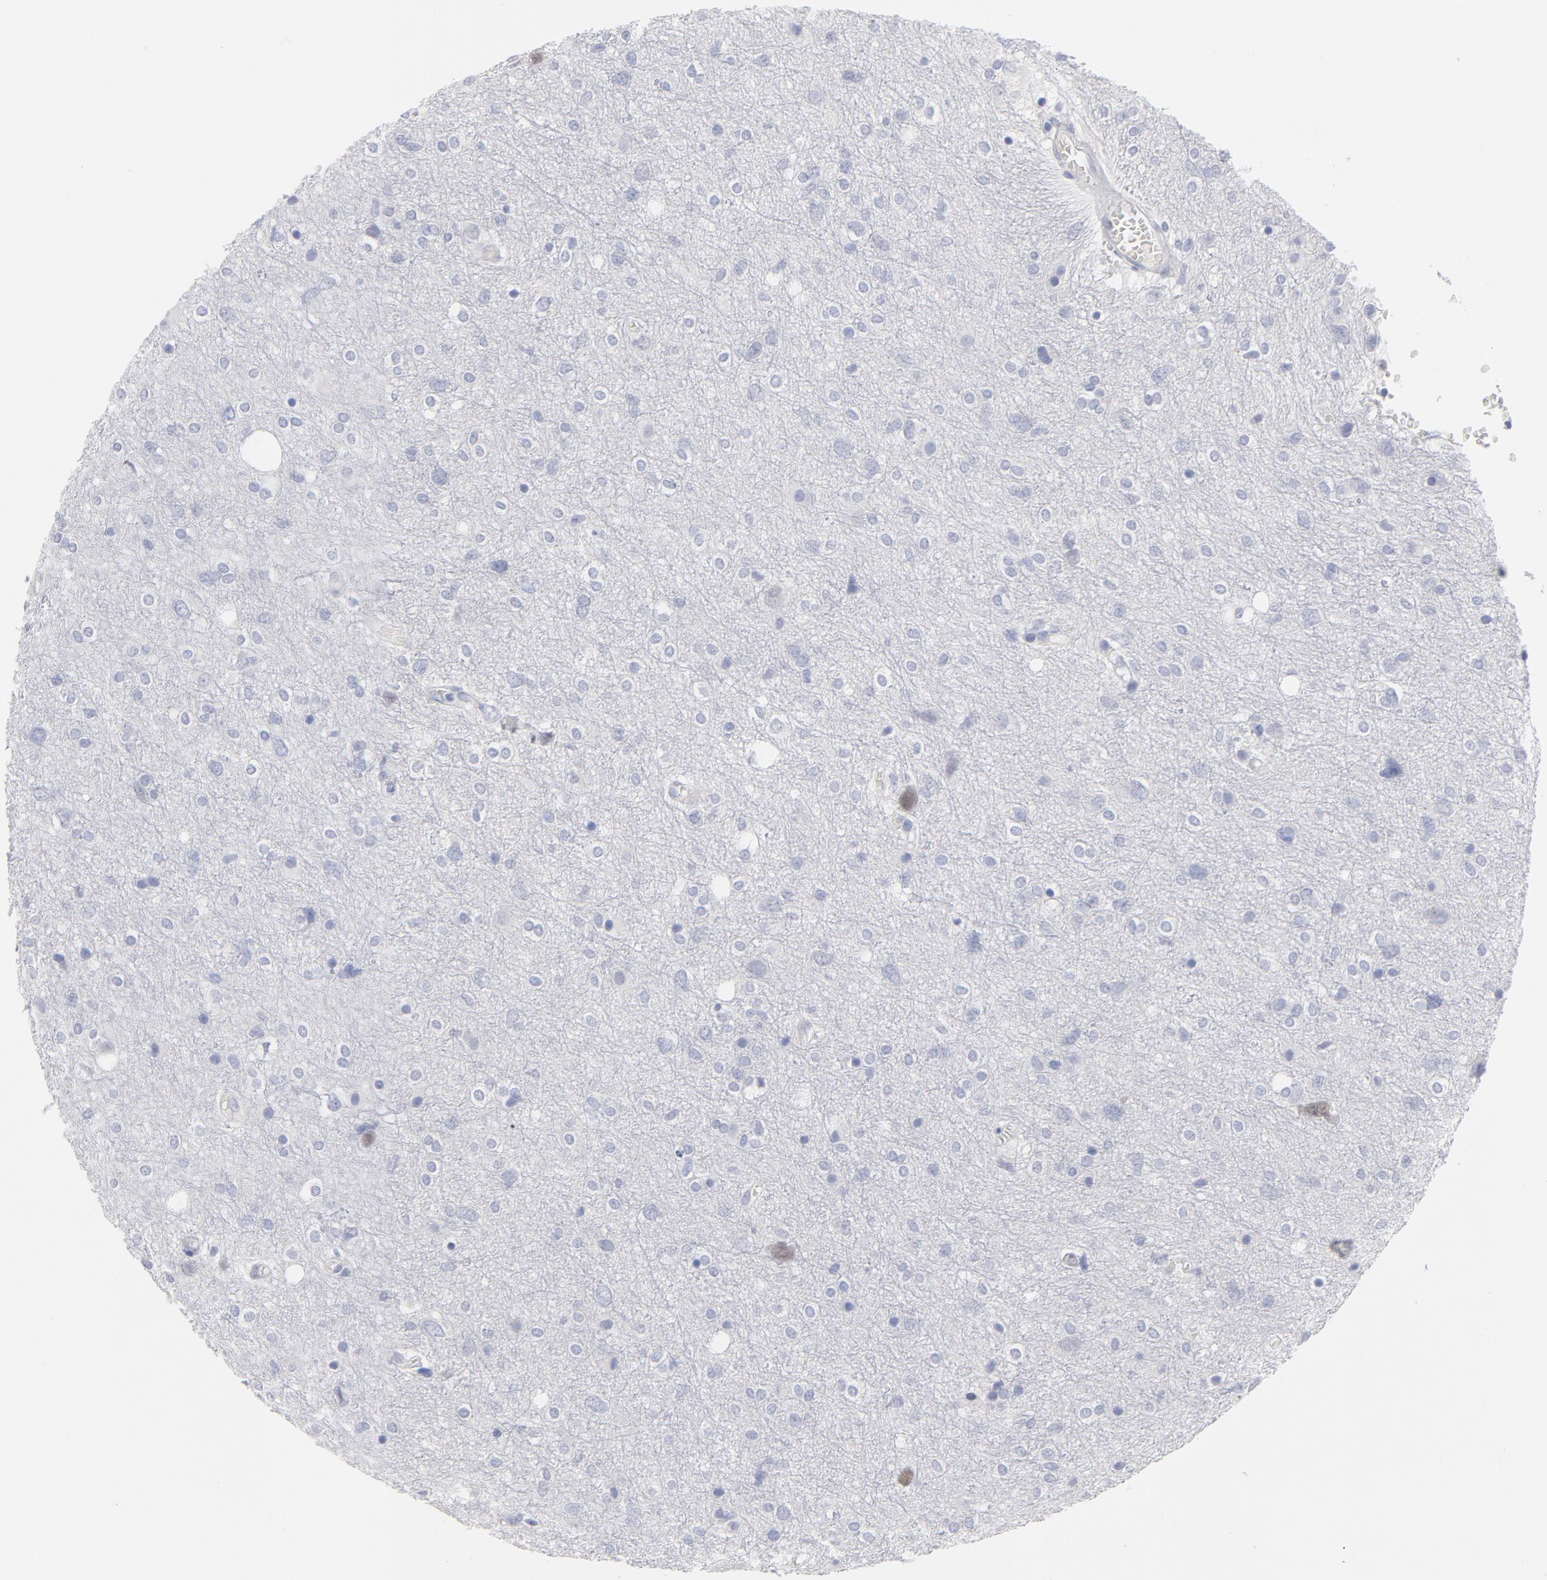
{"staining": {"intensity": "negative", "quantity": "none", "location": "none"}, "tissue": "glioma", "cell_type": "Tumor cells", "image_type": "cancer", "snomed": [{"axis": "morphology", "description": "Glioma, malignant, High grade"}, {"axis": "topography", "description": "Brain"}], "caption": "Glioma was stained to show a protein in brown. There is no significant expression in tumor cells.", "gene": "MCM7", "patient": {"sex": "female", "age": 59}}